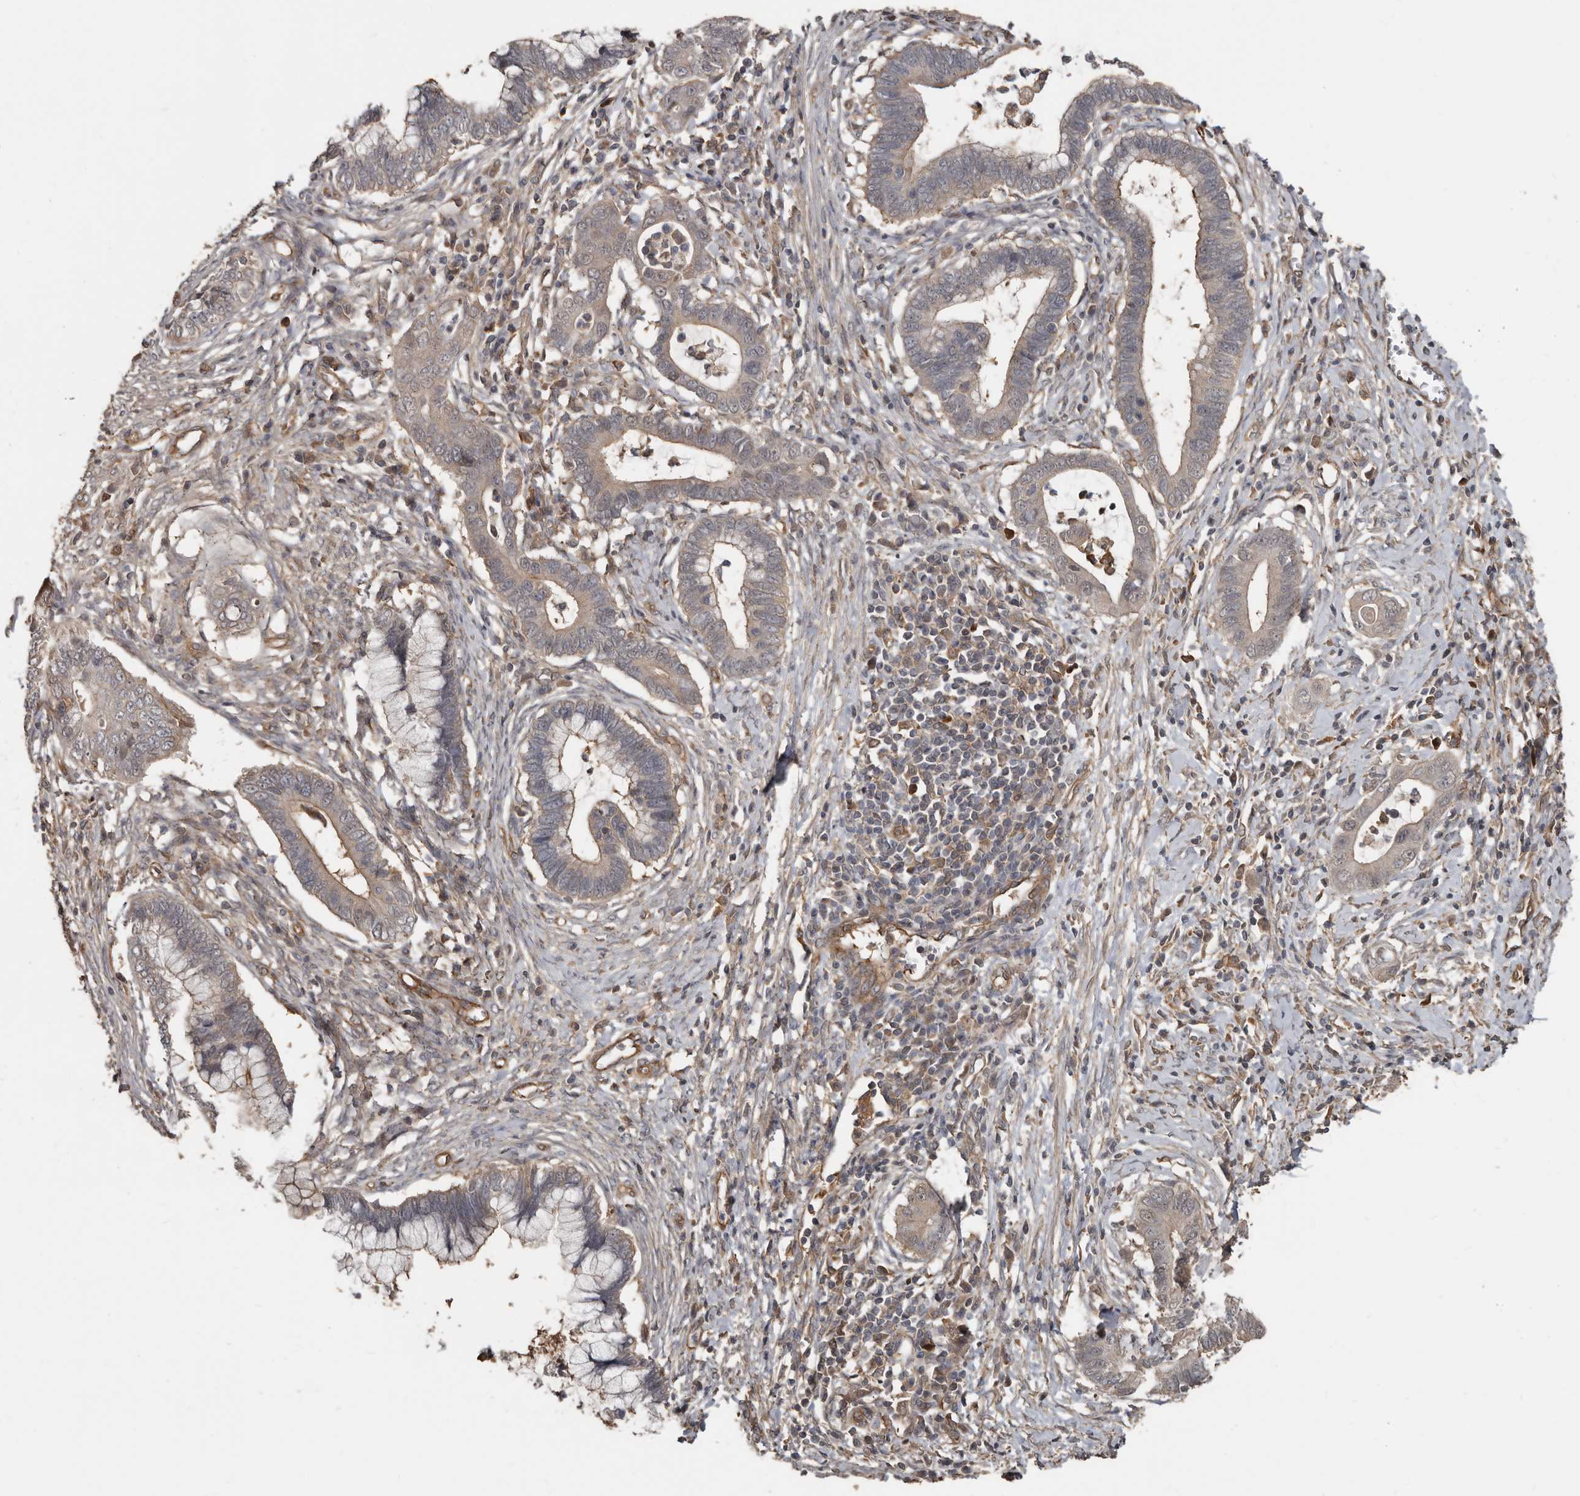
{"staining": {"intensity": "weak", "quantity": "25%-75%", "location": "cytoplasmic/membranous"}, "tissue": "cervical cancer", "cell_type": "Tumor cells", "image_type": "cancer", "snomed": [{"axis": "morphology", "description": "Adenocarcinoma, NOS"}, {"axis": "topography", "description": "Cervix"}], "caption": "Immunohistochemical staining of cervical cancer demonstrates low levels of weak cytoplasmic/membranous protein staining in about 25%-75% of tumor cells.", "gene": "EXOC3L1", "patient": {"sex": "female", "age": 44}}